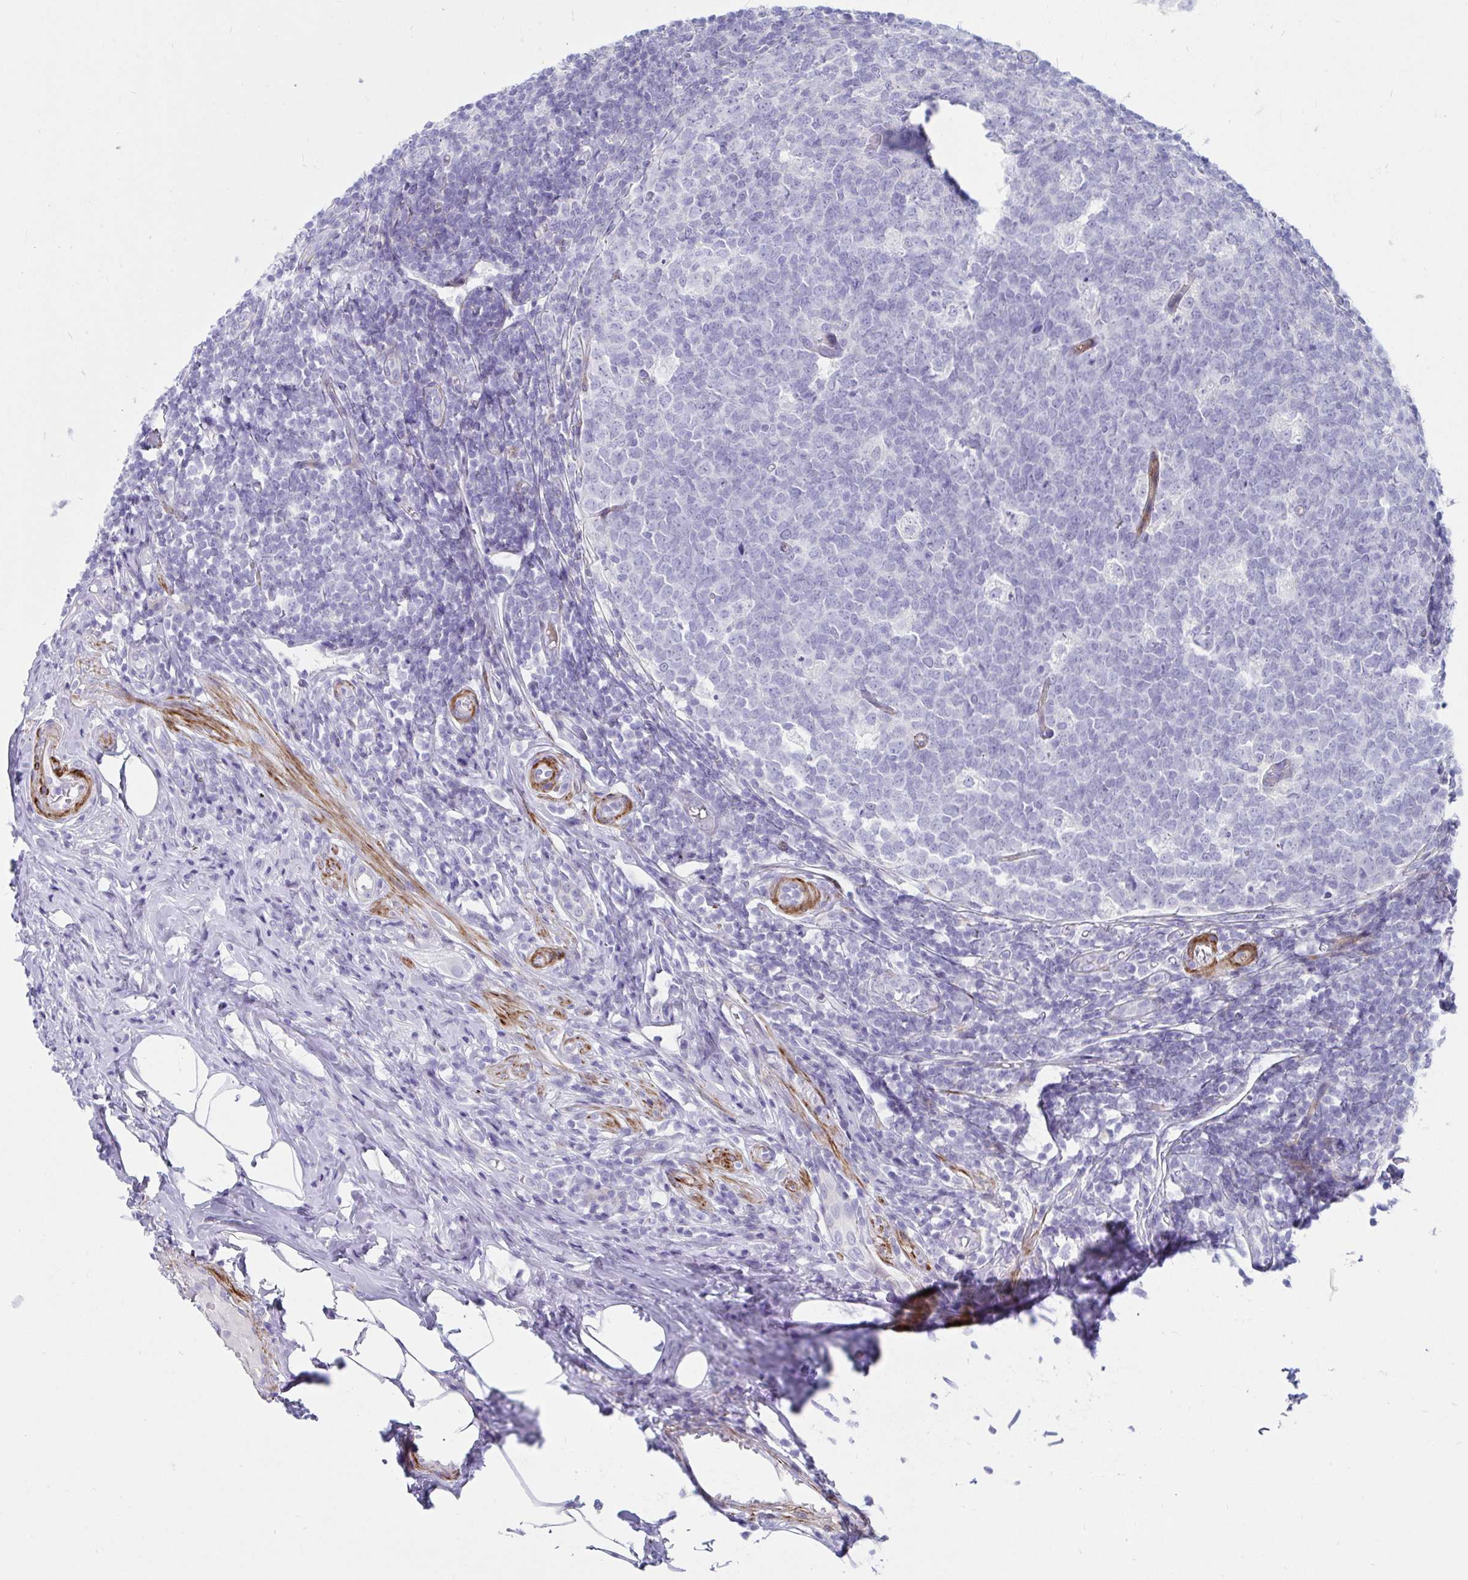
{"staining": {"intensity": "negative", "quantity": "none", "location": "none"}, "tissue": "appendix", "cell_type": "Glandular cells", "image_type": "normal", "snomed": [{"axis": "morphology", "description": "Normal tissue, NOS"}, {"axis": "topography", "description": "Appendix"}], "caption": "Histopathology image shows no protein positivity in glandular cells of unremarkable appendix.", "gene": "GRXCR2", "patient": {"sex": "male", "age": 18}}